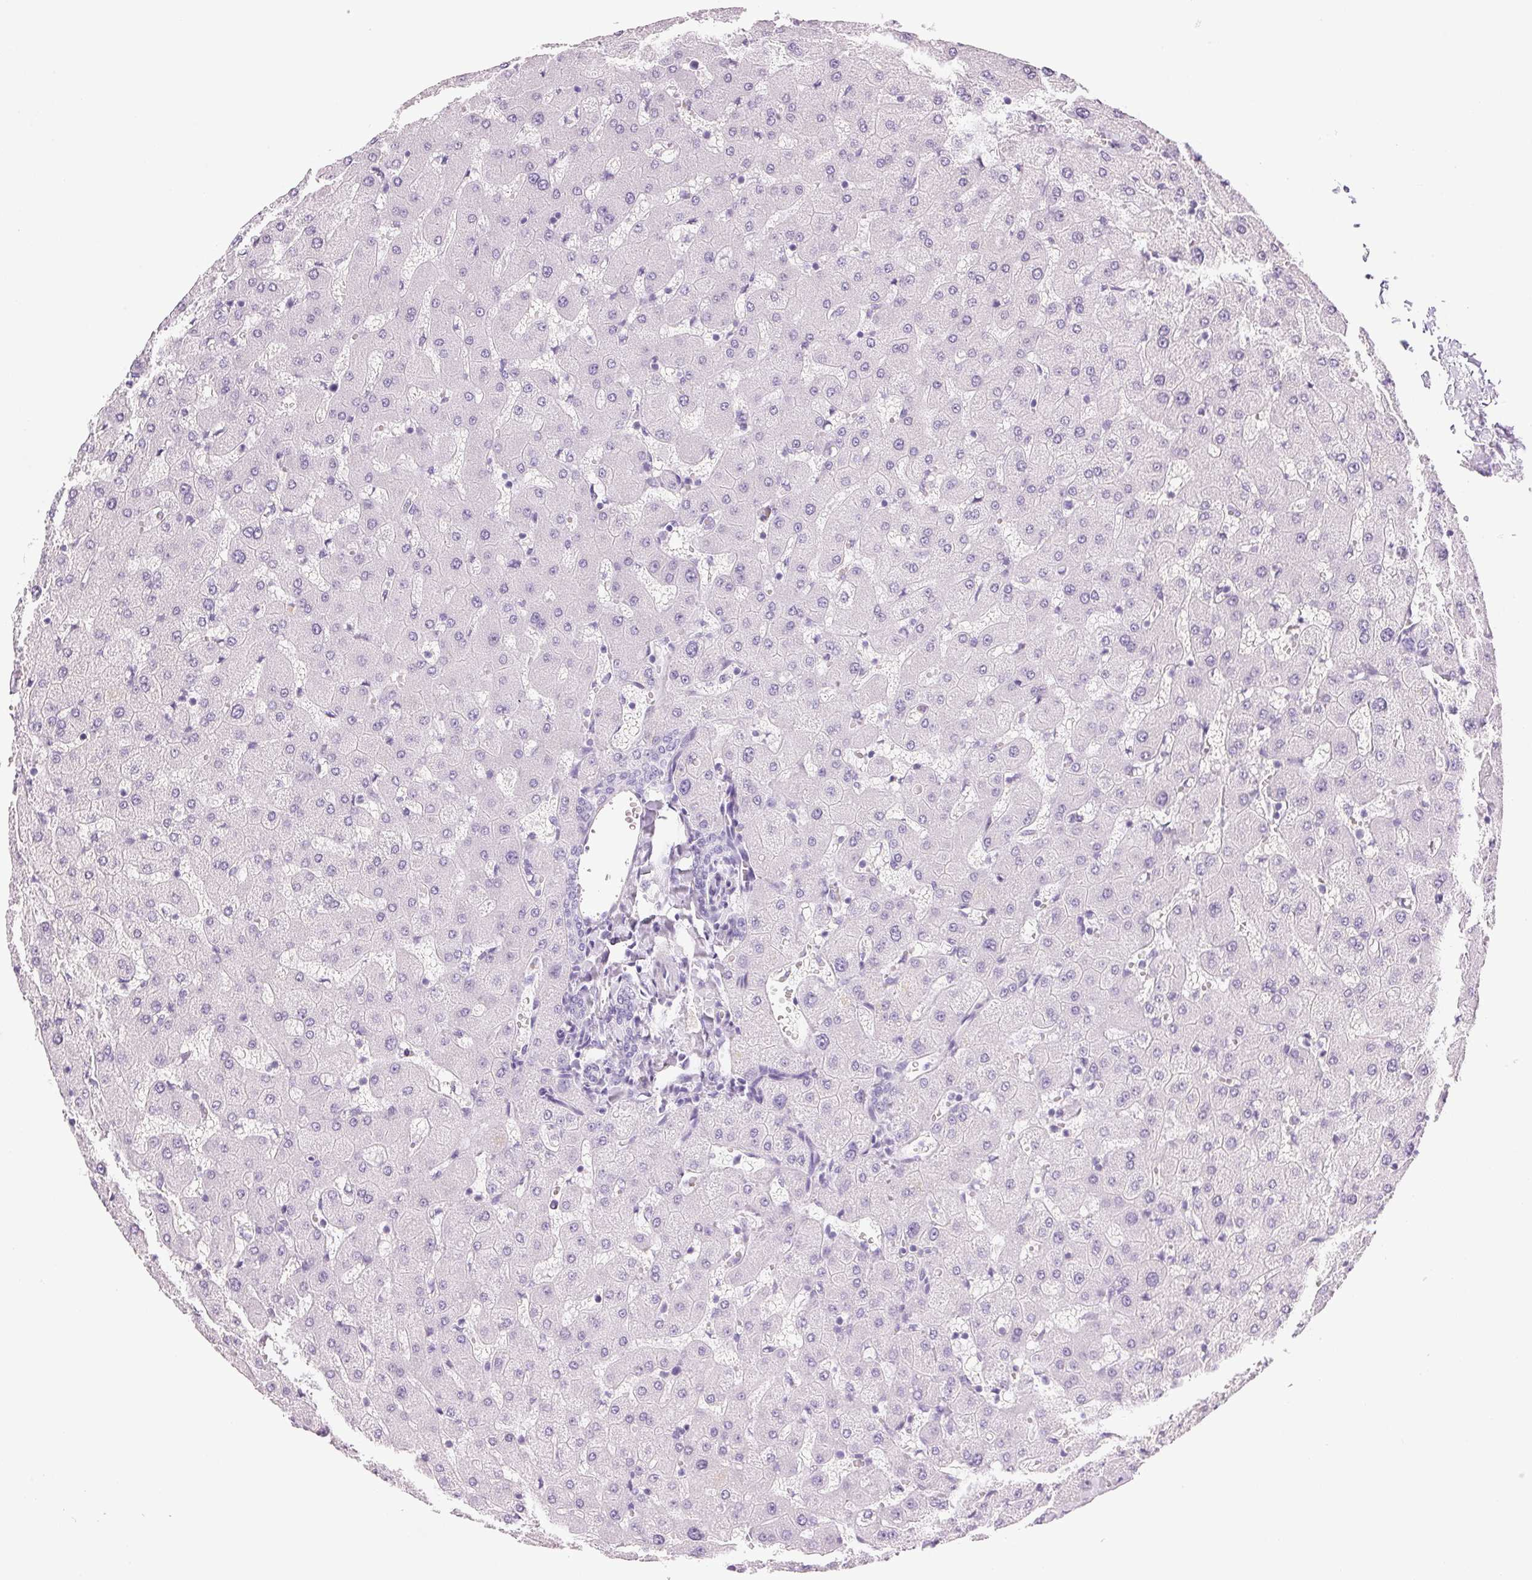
{"staining": {"intensity": "negative", "quantity": "none", "location": "none"}, "tissue": "liver", "cell_type": "Cholangiocytes", "image_type": "normal", "snomed": [{"axis": "morphology", "description": "Normal tissue, NOS"}, {"axis": "topography", "description": "Liver"}], "caption": "IHC photomicrograph of normal human liver stained for a protein (brown), which shows no expression in cholangiocytes.", "gene": "IGFBP1", "patient": {"sex": "female", "age": 63}}